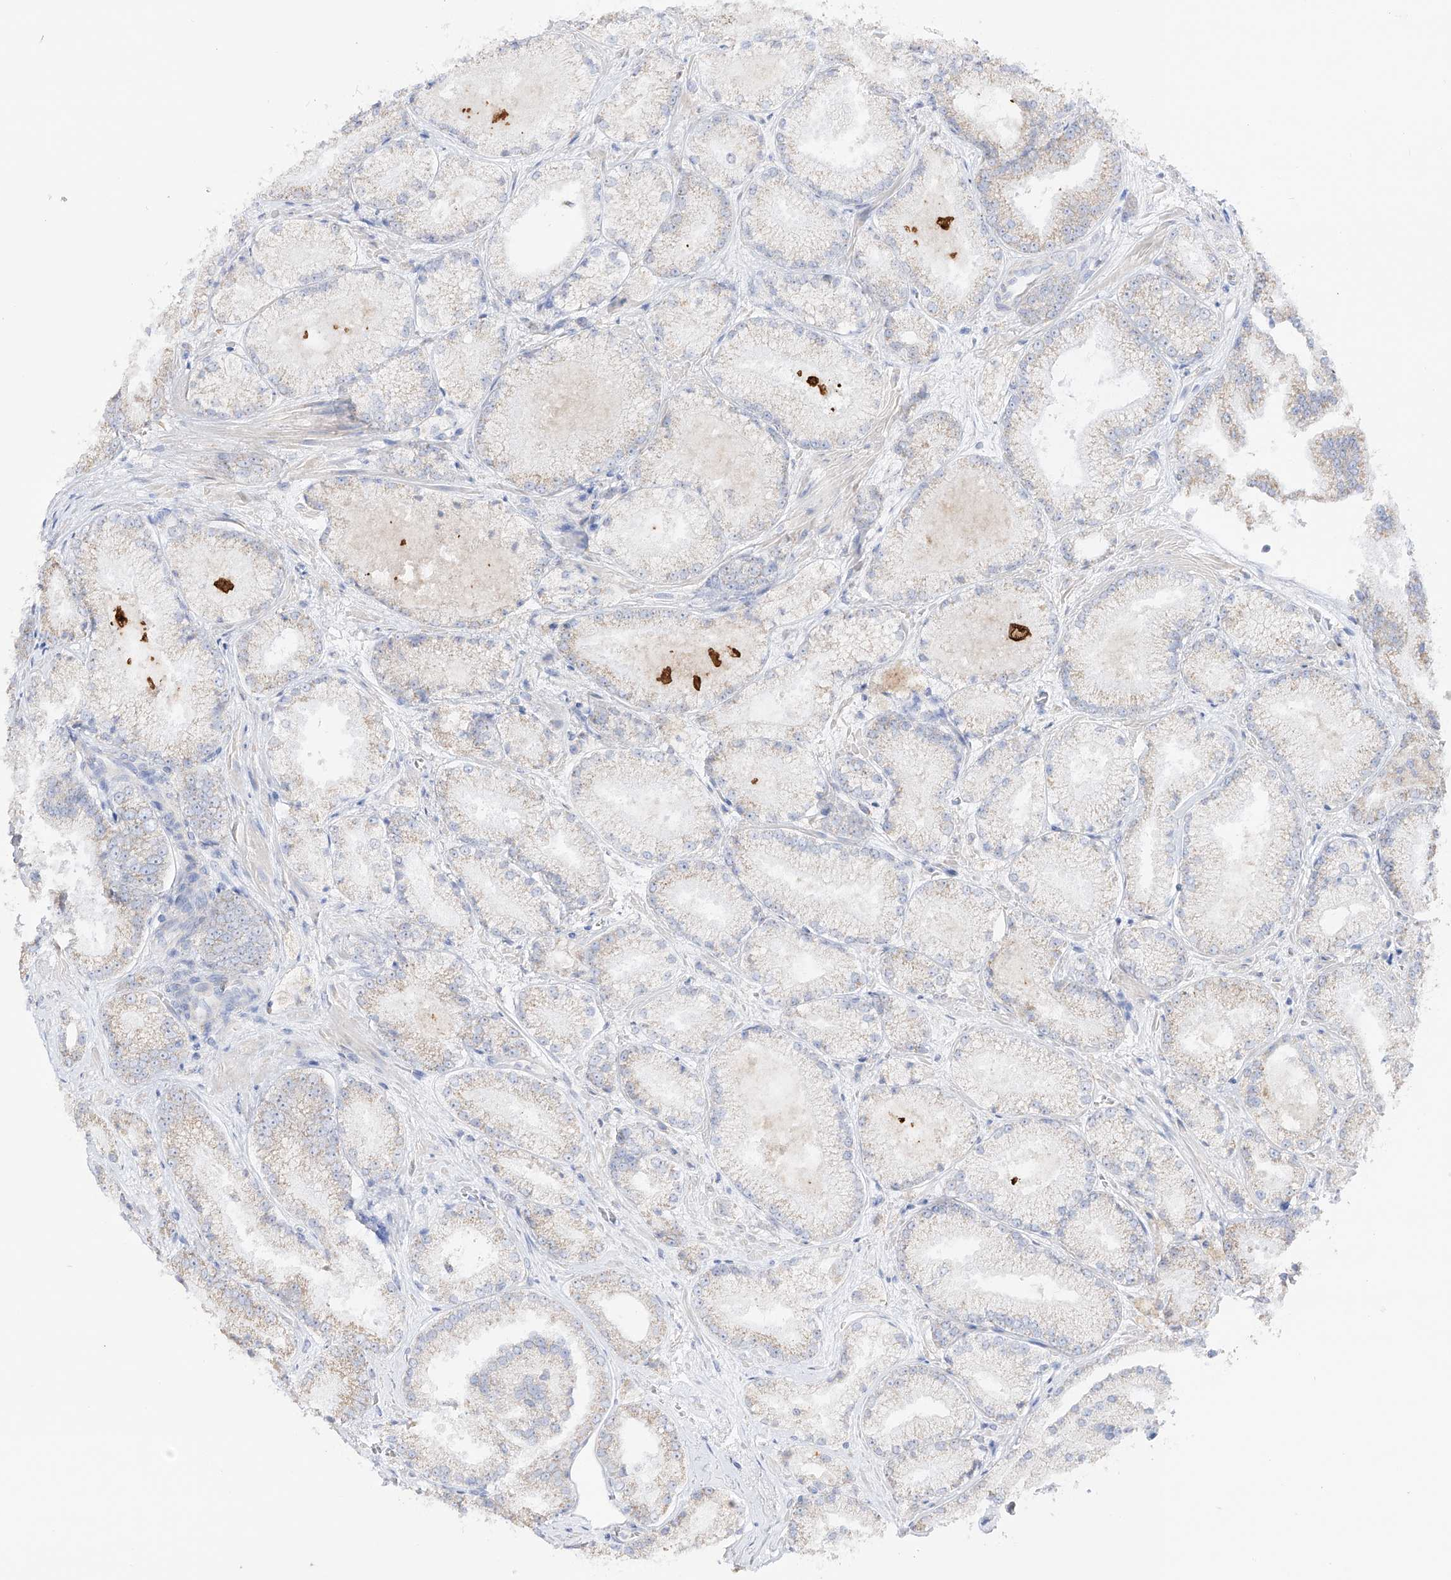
{"staining": {"intensity": "weak", "quantity": "<25%", "location": "cytoplasmic/membranous"}, "tissue": "prostate cancer", "cell_type": "Tumor cells", "image_type": "cancer", "snomed": [{"axis": "morphology", "description": "Adenocarcinoma, High grade"}, {"axis": "topography", "description": "Prostate"}], "caption": "Protein analysis of high-grade adenocarcinoma (prostate) exhibits no significant positivity in tumor cells.", "gene": "RCHY1", "patient": {"sex": "male", "age": 73}}